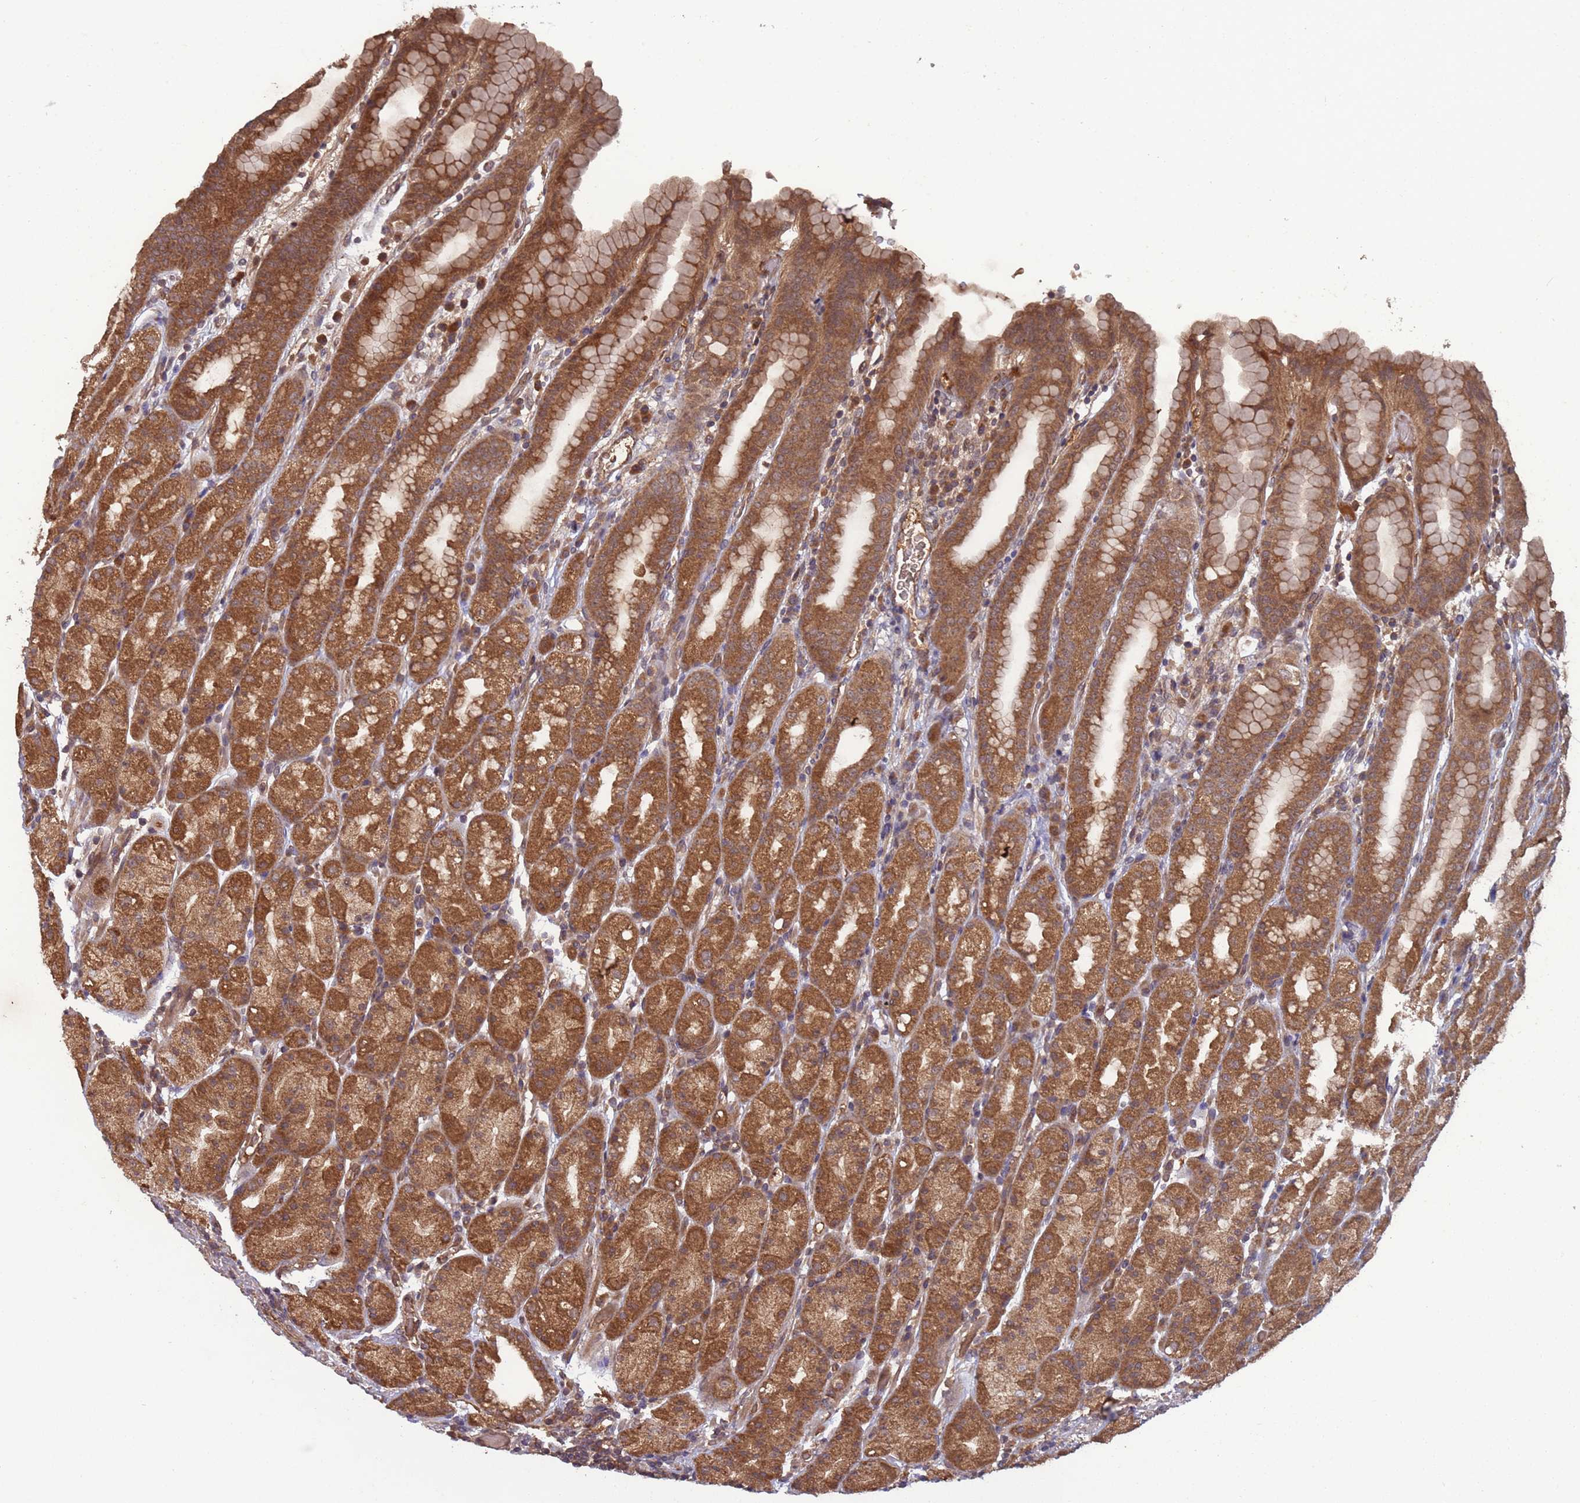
{"staining": {"intensity": "strong", "quantity": ">75%", "location": "cytoplasmic/membranous"}, "tissue": "stomach", "cell_type": "Glandular cells", "image_type": "normal", "snomed": [{"axis": "morphology", "description": "Normal tissue, NOS"}, {"axis": "topography", "description": "Stomach, upper"}, {"axis": "topography", "description": "Stomach, lower"}, {"axis": "topography", "description": "Small intestine"}], "caption": "Approximately >75% of glandular cells in benign stomach exhibit strong cytoplasmic/membranous protein positivity as visualized by brown immunohistochemical staining.", "gene": "ERI1", "patient": {"sex": "male", "age": 68}}